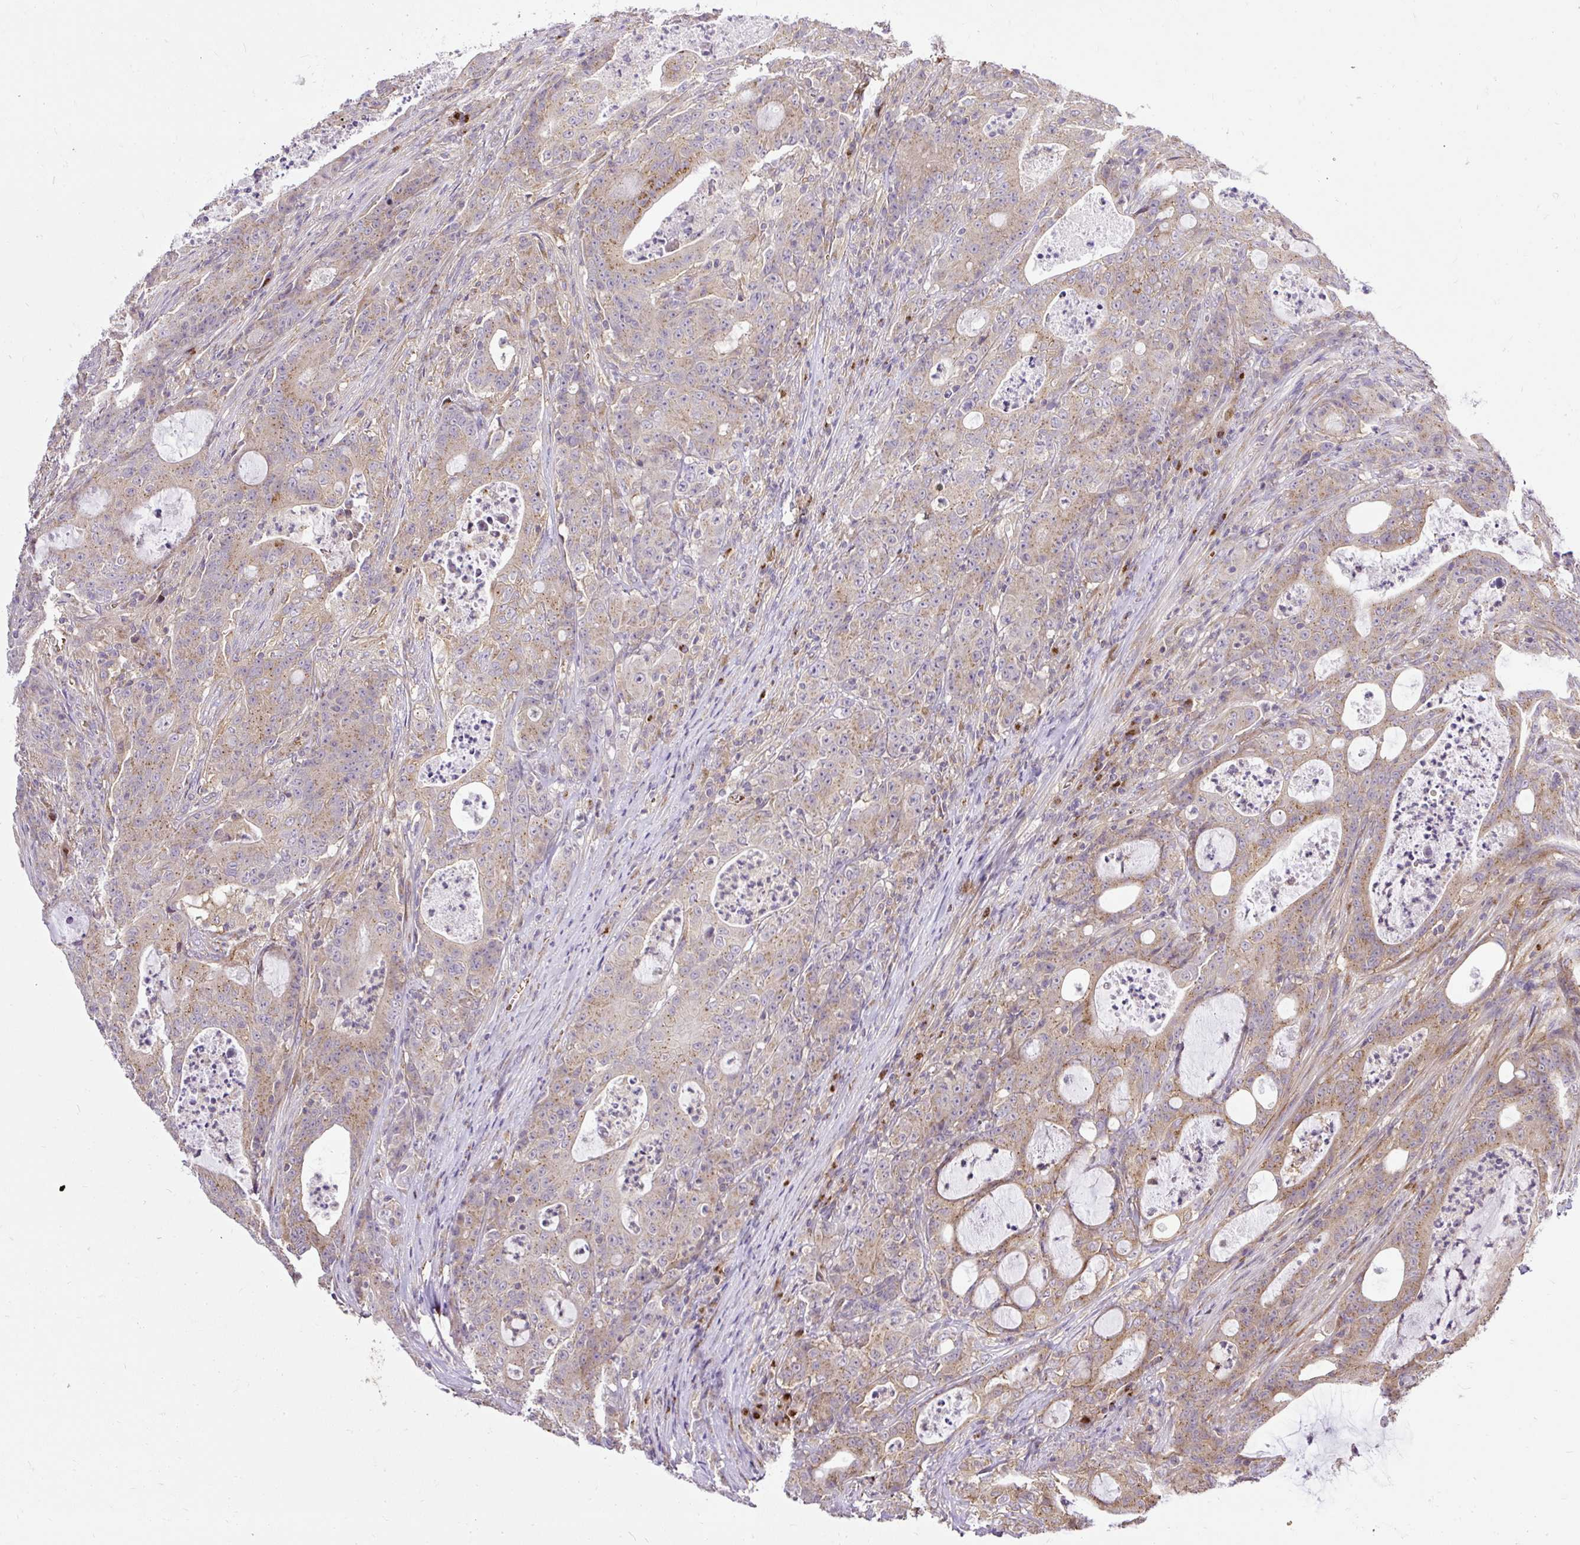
{"staining": {"intensity": "moderate", "quantity": "25%-75%", "location": "cytoplasmic/membranous"}, "tissue": "colorectal cancer", "cell_type": "Tumor cells", "image_type": "cancer", "snomed": [{"axis": "morphology", "description": "Adenocarcinoma, NOS"}, {"axis": "topography", "description": "Colon"}], "caption": "Colorectal cancer stained for a protein (brown) exhibits moderate cytoplasmic/membranous positive staining in about 25%-75% of tumor cells.", "gene": "SMC4", "patient": {"sex": "male", "age": 83}}